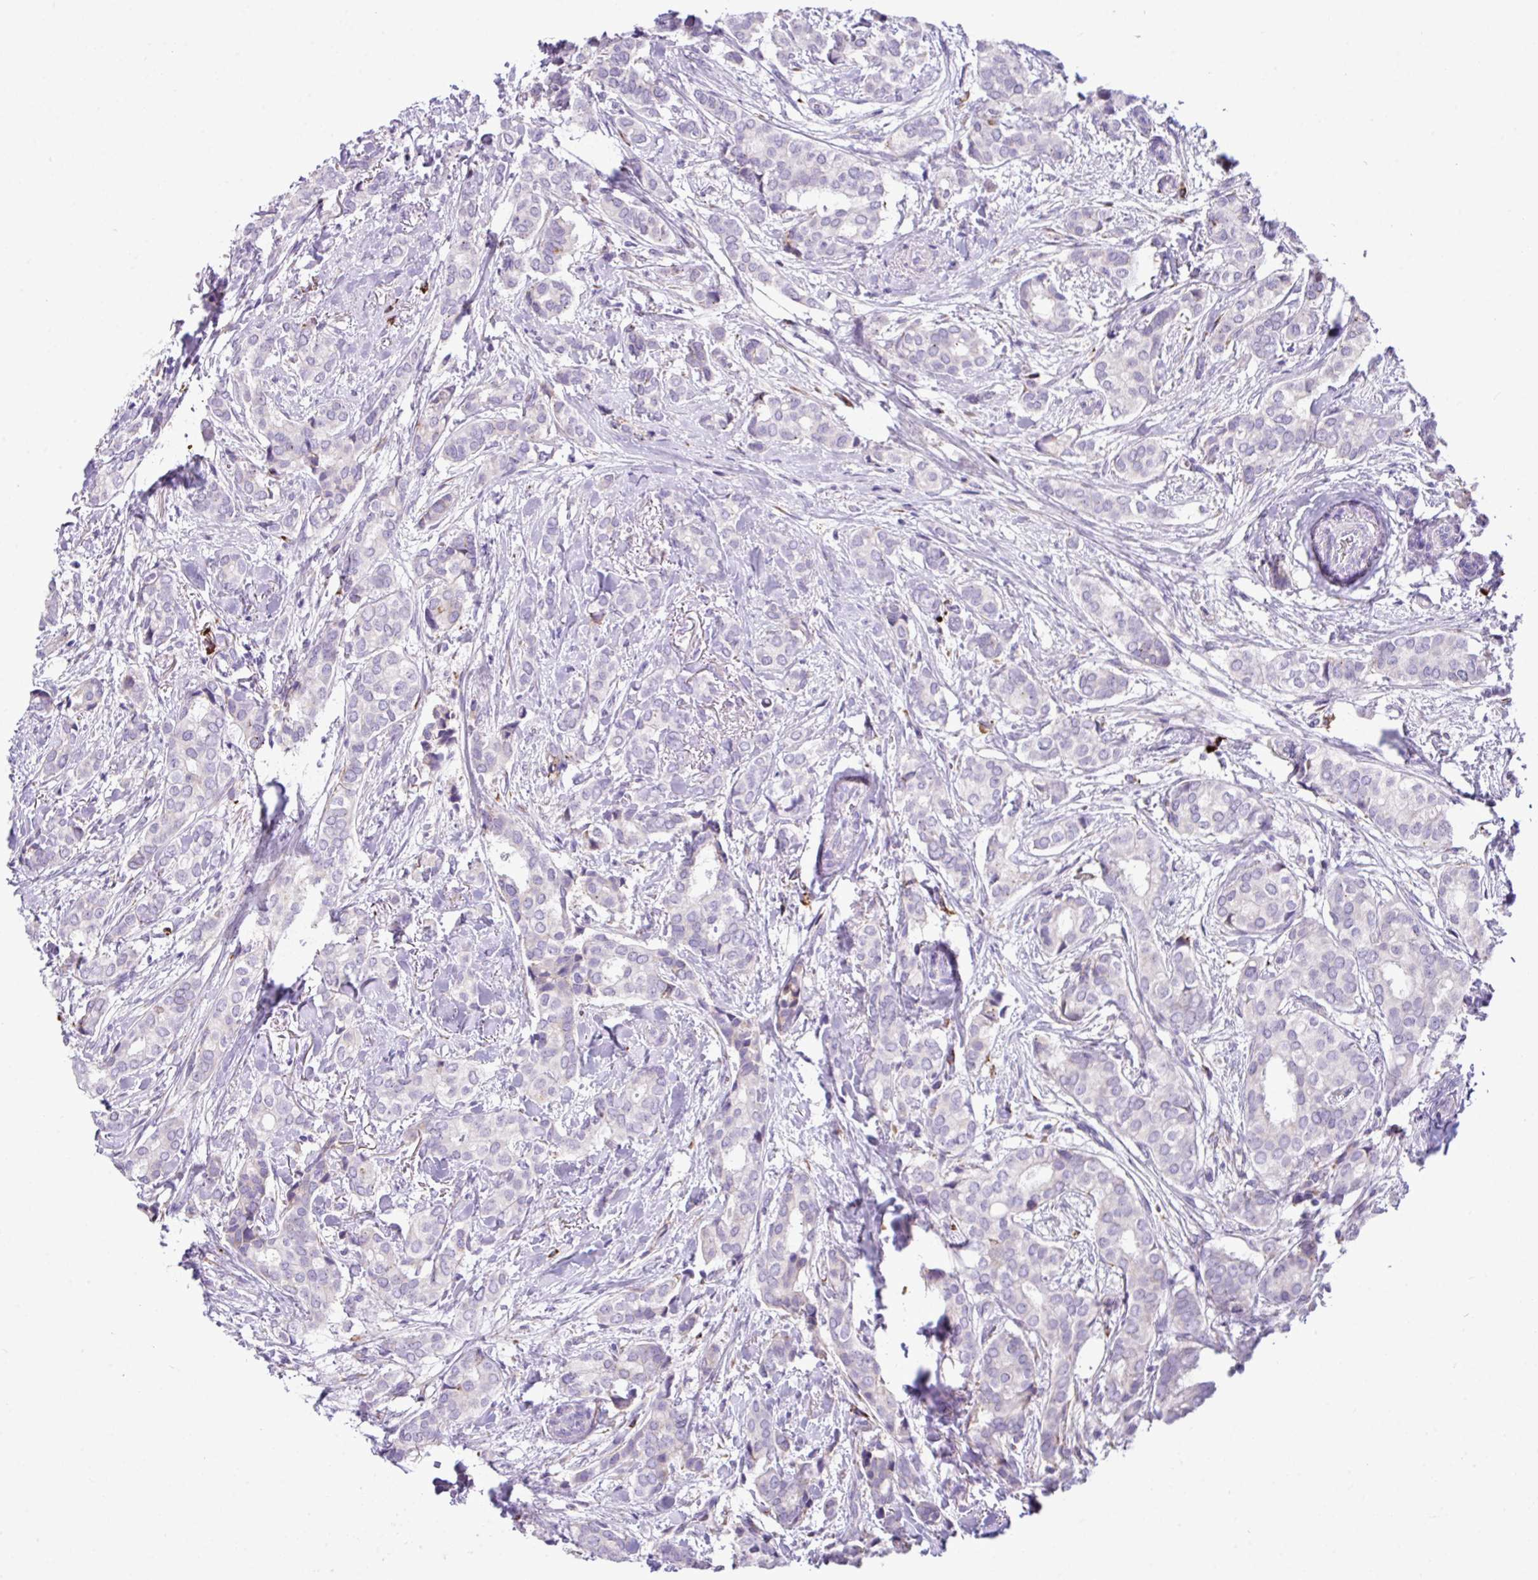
{"staining": {"intensity": "negative", "quantity": "none", "location": "none"}, "tissue": "breast cancer", "cell_type": "Tumor cells", "image_type": "cancer", "snomed": [{"axis": "morphology", "description": "Duct carcinoma"}, {"axis": "topography", "description": "Breast"}], "caption": "This is a image of immunohistochemistry staining of breast cancer (infiltrating ductal carcinoma), which shows no staining in tumor cells.", "gene": "RGS21", "patient": {"sex": "female", "age": 73}}